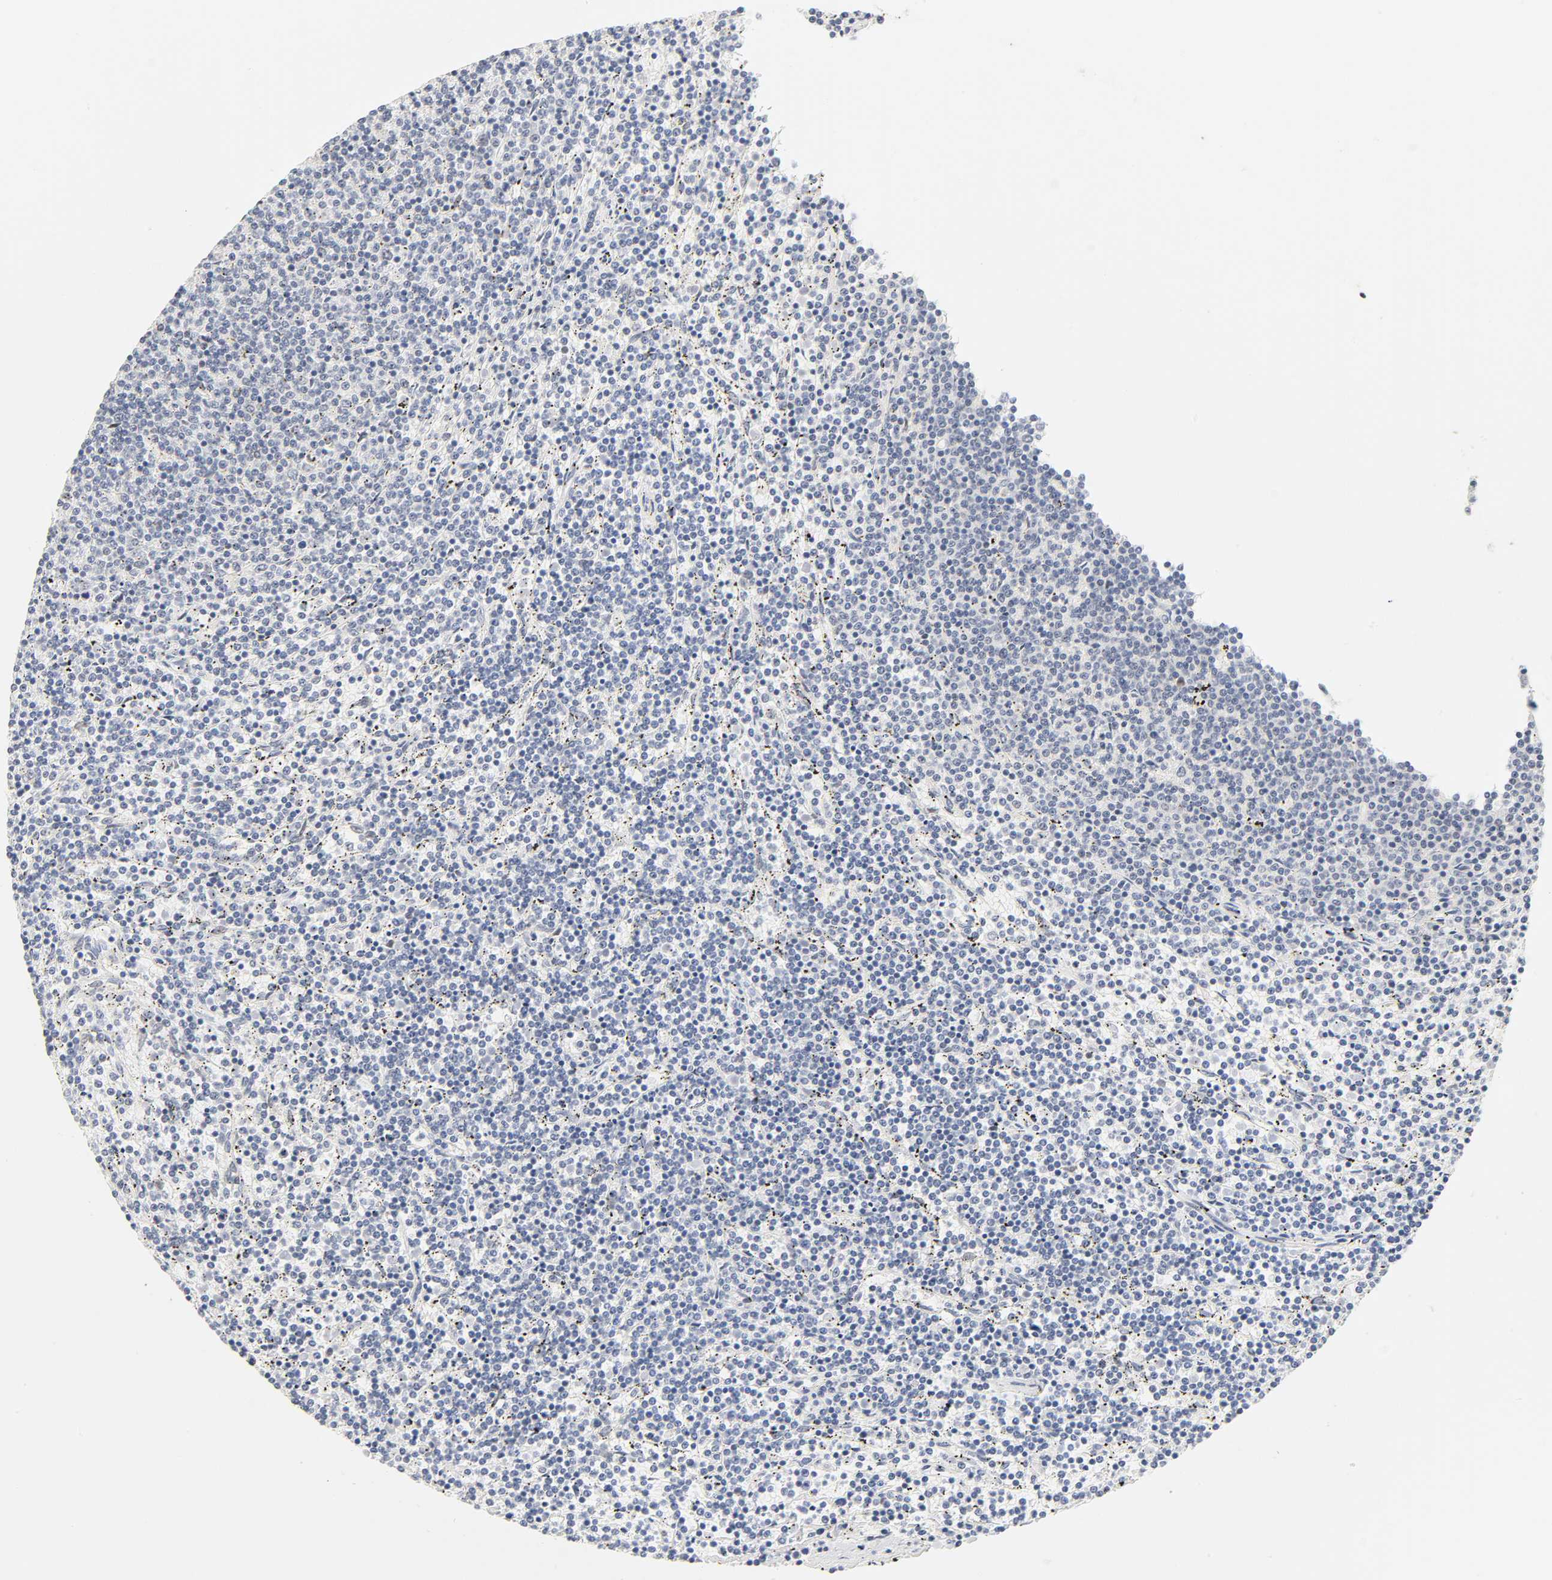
{"staining": {"intensity": "negative", "quantity": "none", "location": "none"}, "tissue": "lymphoma", "cell_type": "Tumor cells", "image_type": "cancer", "snomed": [{"axis": "morphology", "description": "Malignant lymphoma, non-Hodgkin's type, Low grade"}, {"axis": "topography", "description": "Spleen"}], "caption": "High magnification brightfield microscopy of low-grade malignant lymphoma, non-Hodgkin's type stained with DAB (brown) and counterstained with hematoxylin (blue): tumor cells show no significant expression.", "gene": "MNAT1", "patient": {"sex": "female", "age": 50}}